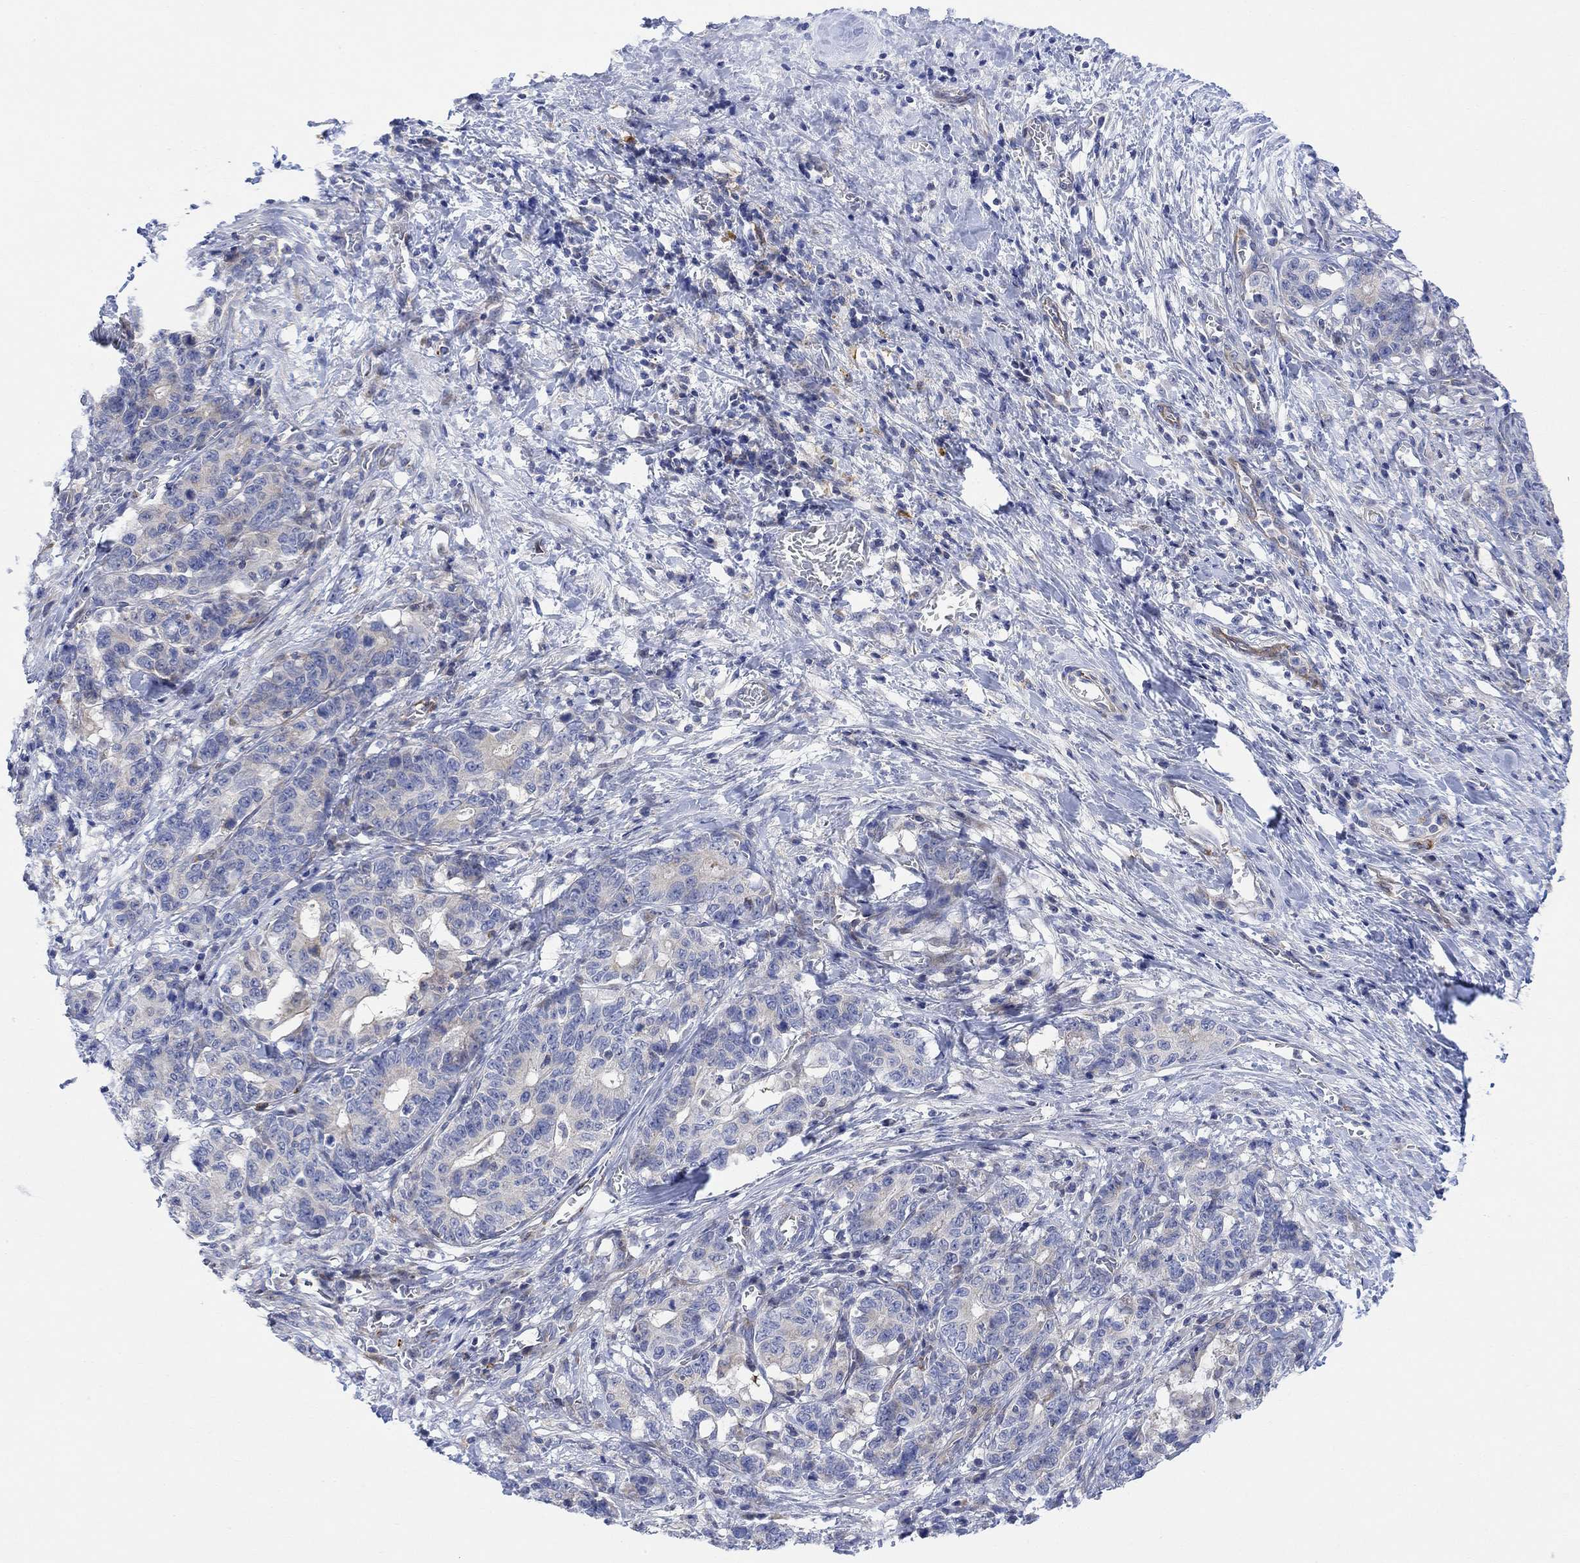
{"staining": {"intensity": "weak", "quantity": "<25%", "location": "cytoplasmic/membranous"}, "tissue": "stomach cancer", "cell_type": "Tumor cells", "image_type": "cancer", "snomed": [{"axis": "morphology", "description": "Normal tissue, NOS"}, {"axis": "morphology", "description": "Adenocarcinoma, NOS"}, {"axis": "topography", "description": "Stomach"}], "caption": "A photomicrograph of adenocarcinoma (stomach) stained for a protein exhibits no brown staining in tumor cells. The staining was performed using DAB to visualize the protein expression in brown, while the nuclei were stained in blue with hematoxylin (Magnification: 20x).", "gene": "ARSK", "patient": {"sex": "female", "age": 64}}